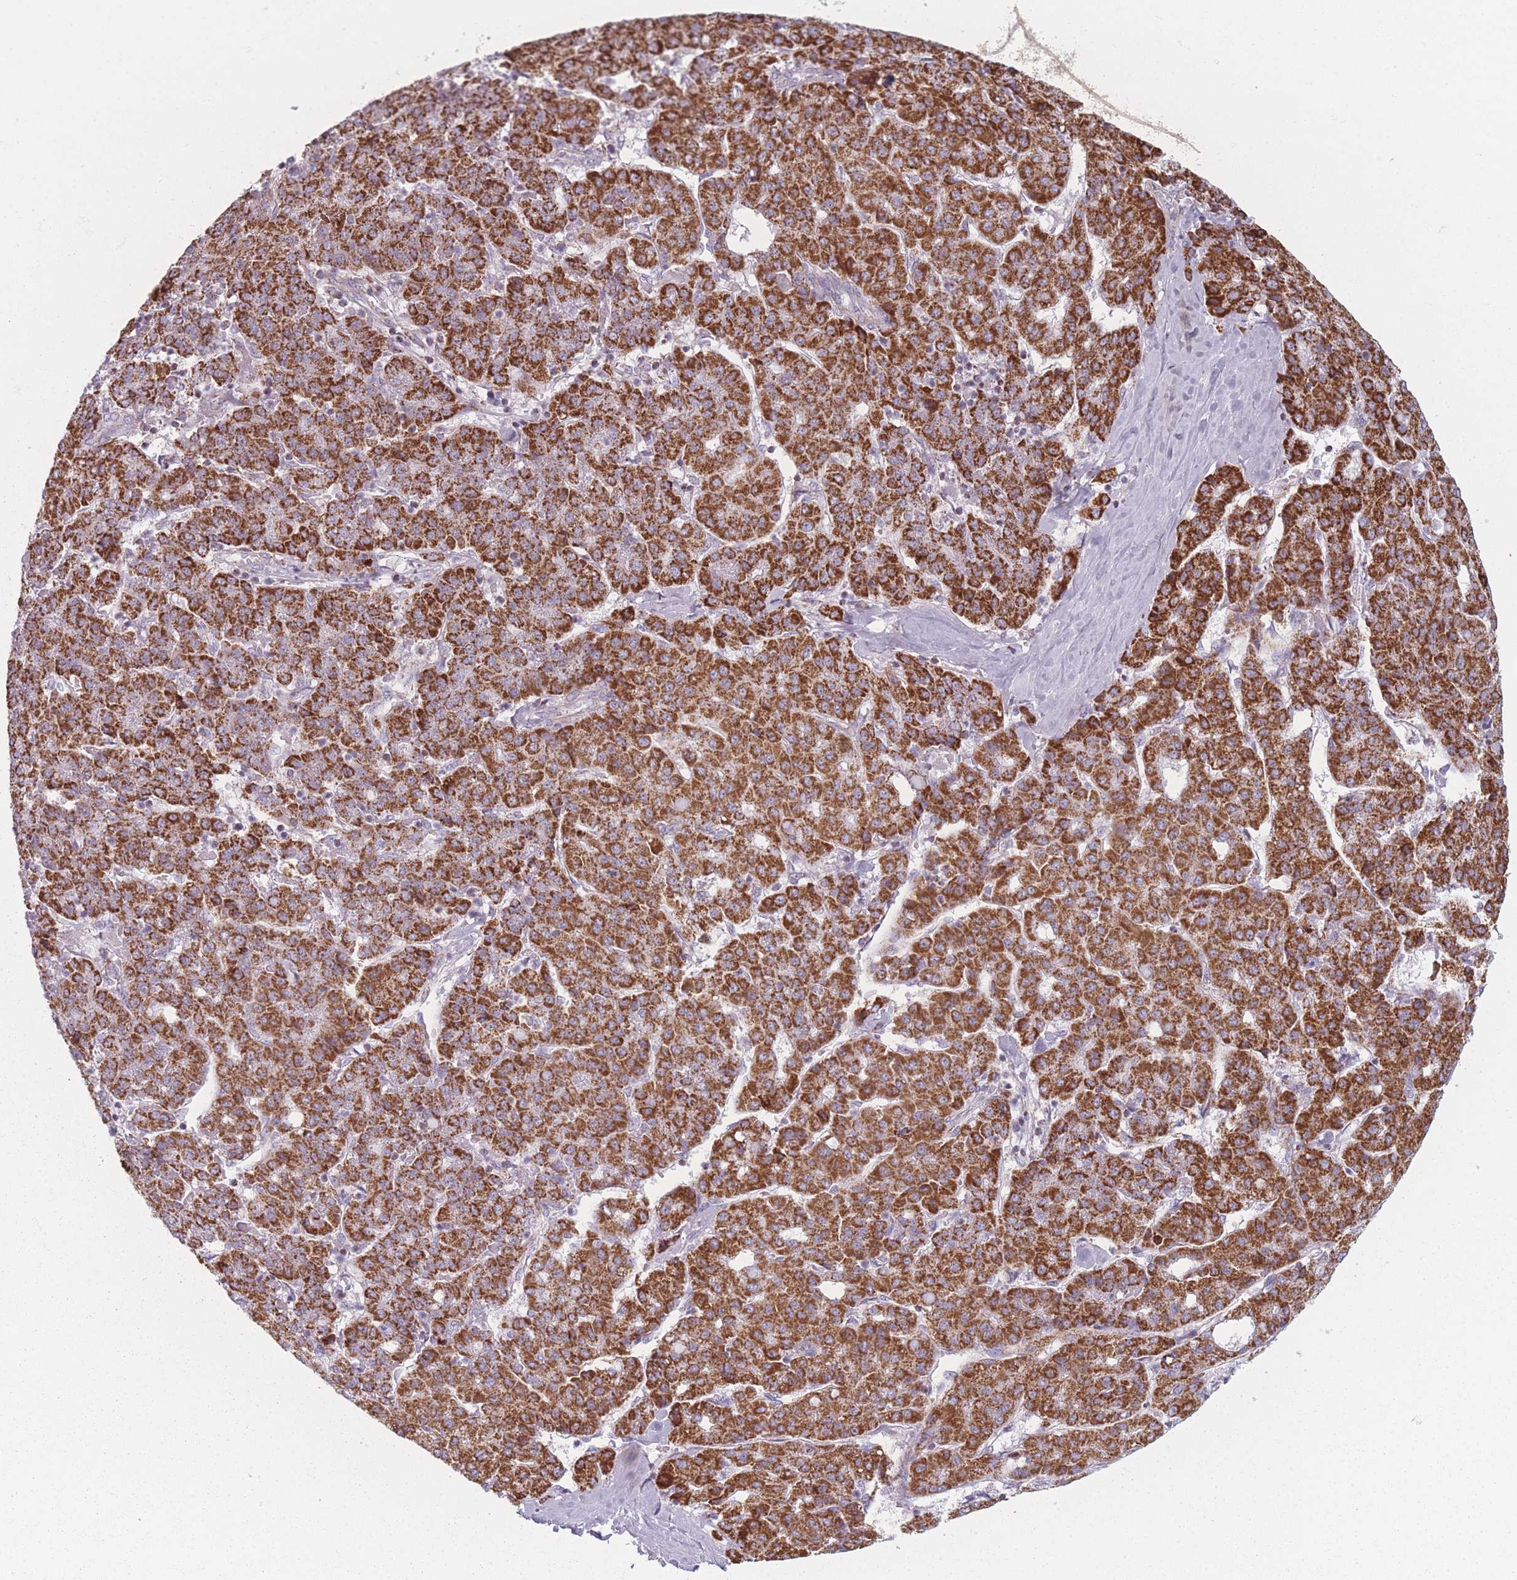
{"staining": {"intensity": "strong", "quantity": ">75%", "location": "cytoplasmic/membranous"}, "tissue": "liver cancer", "cell_type": "Tumor cells", "image_type": "cancer", "snomed": [{"axis": "morphology", "description": "Carcinoma, Hepatocellular, NOS"}, {"axis": "topography", "description": "Liver"}], "caption": "The immunohistochemical stain labels strong cytoplasmic/membranous positivity in tumor cells of liver cancer (hepatocellular carcinoma) tissue.", "gene": "DCHS1", "patient": {"sex": "male", "age": 65}}